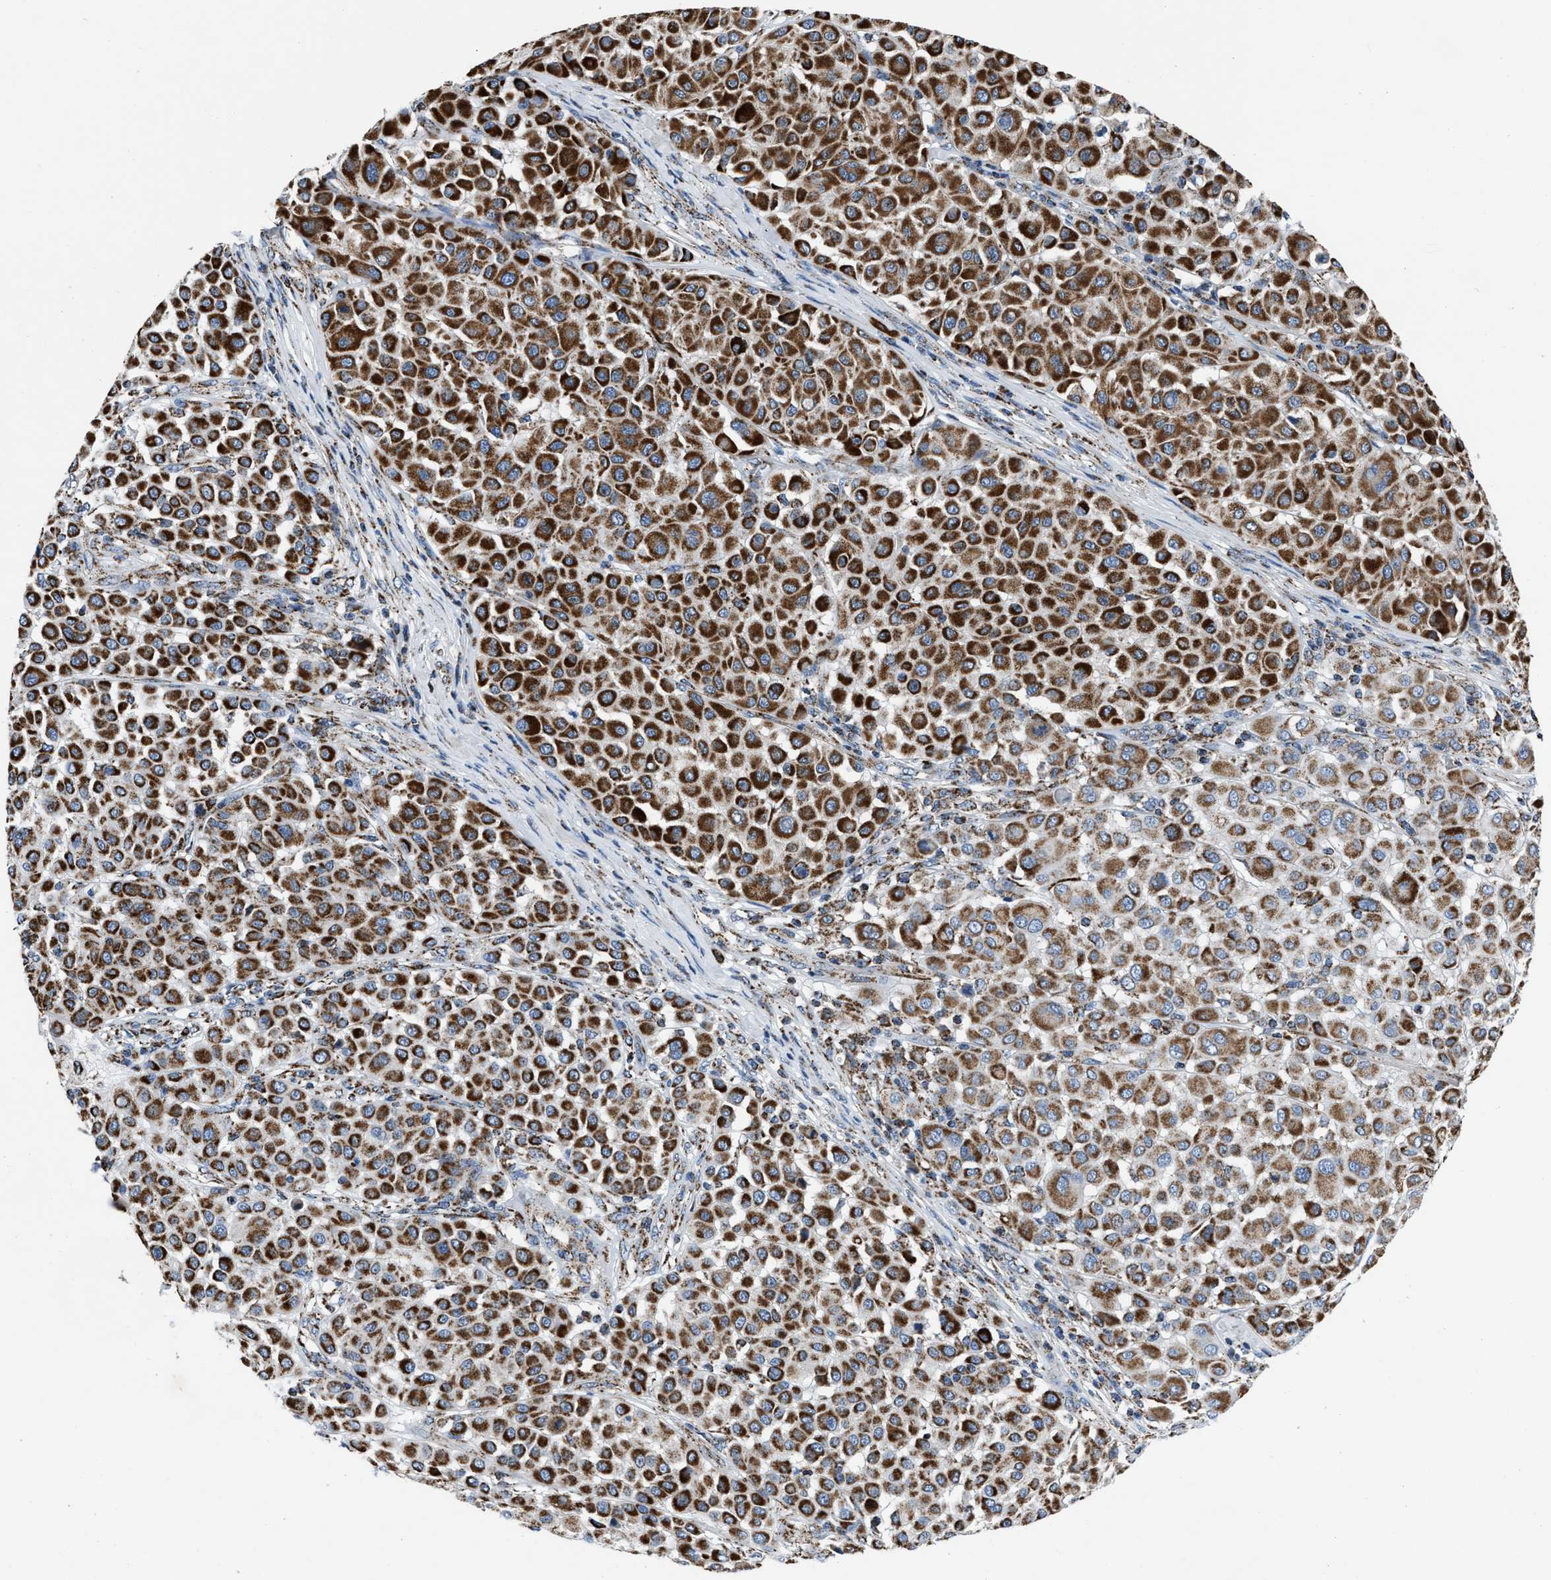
{"staining": {"intensity": "strong", "quantity": ">75%", "location": "cytoplasmic/membranous"}, "tissue": "melanoma", "cell_type": "Tumor cells", "image_type": "cancer", "snomed": [{"axis": "morphology", "description": "Malignant melanoma, Metastatic site"}, {"axis": "topography", "description": "Soft tissue"}], "caption": "Brown immunohistochemical staining in melanoma reveals strong cytoplasmic/membranous positivity in about >75% of tumor cells.", "gene": "NSD3", "patient": {"sex": "male", "age": 41}}